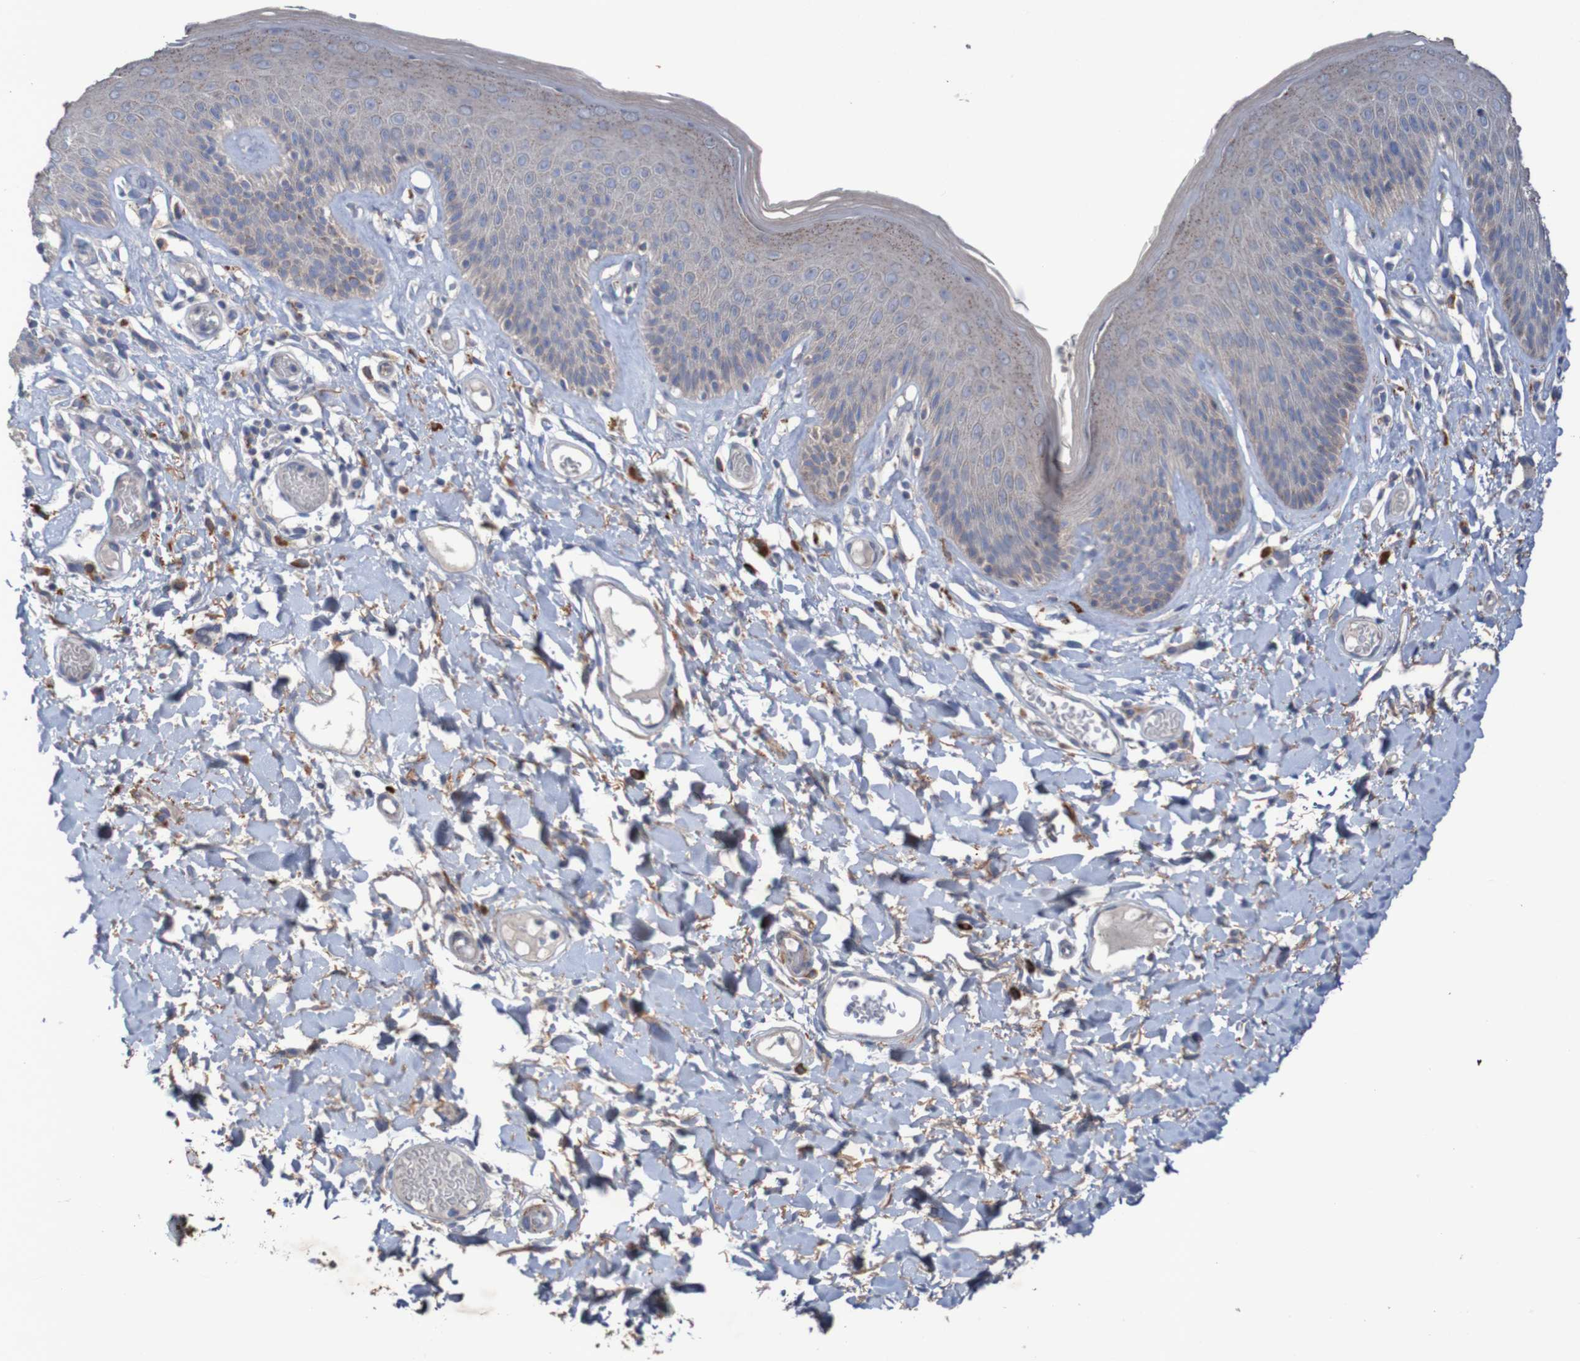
{"staining": {"intensity": "weak", "quantity": "25%-75%", "location": "cytoplasmic/membranous"}, "tissue": "skin", "cell_type": "Epidermal cells", "image_type": "normal", "snomed": [{"axis": "morphology", "description": "Normal tissue, NOS"}, {"axis": "topography", "description": "Vulva"}], "caption": "Immunohistochemistry (IHC) of benign skin displays low levels of weak cytoplasmic/membranous positivity in approximately 25%-75% of epidermal cells.", "gene": "ANGPT4", "patient": {"sex": "female", "age": 73}}